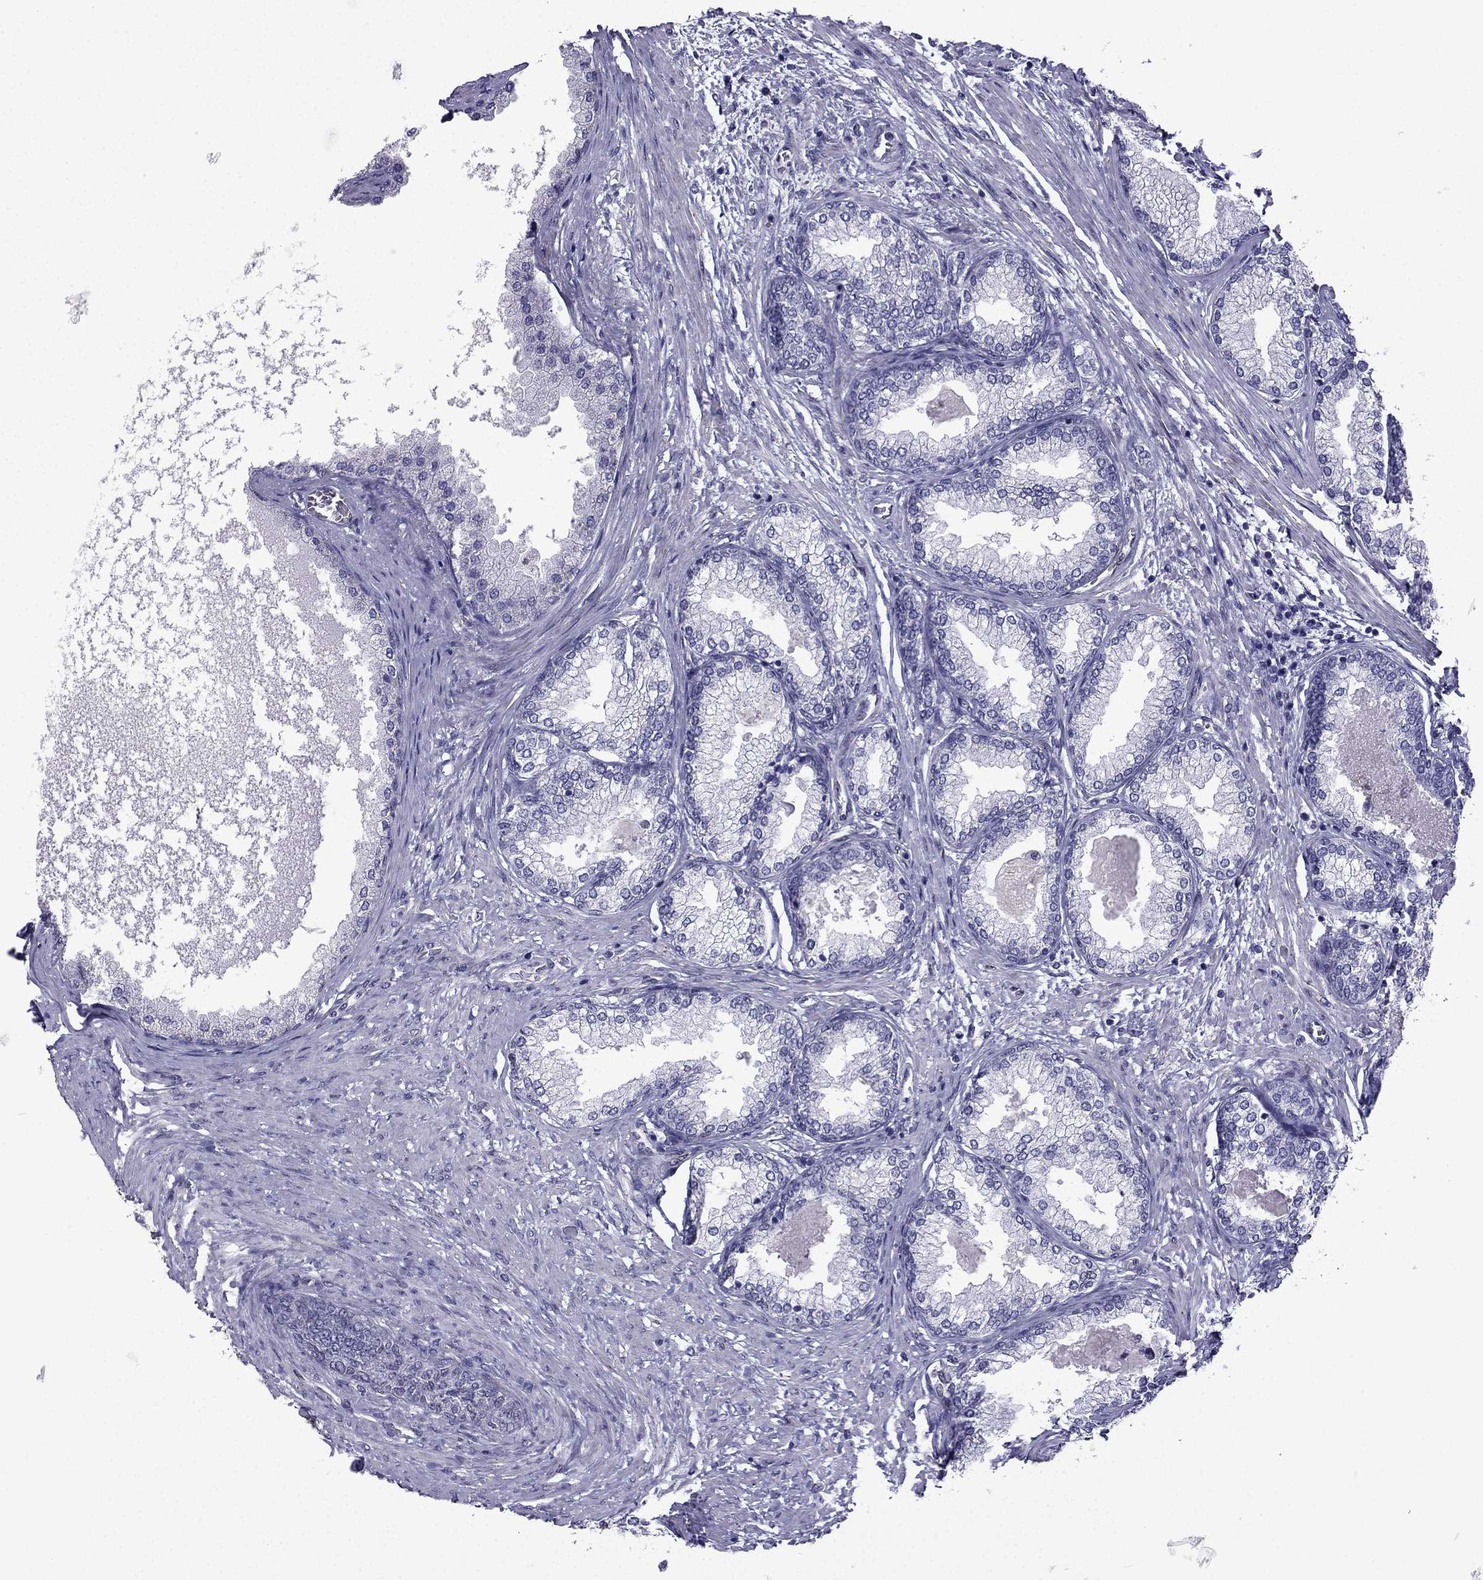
{"staining": {"intensity": "negative", "quantity": "none", "location": "none"}, "tissue": "prostate", "cell_type": "Glandular cells", "image_type": "normal", "snomed": [{"axis": "morphology", "description": "Normal tissue, NOS"}, {"axis": "topography", "description": "Prostate"}], "caption": "Micrograph shows no protein positivity in glandular cells of benign prostate. (DAB (3,3'-diaminobenzidine) immunohistochemistry, high magnification).", "gene": "IKBIP", "patient": {"sex": "male", "age": 72}}